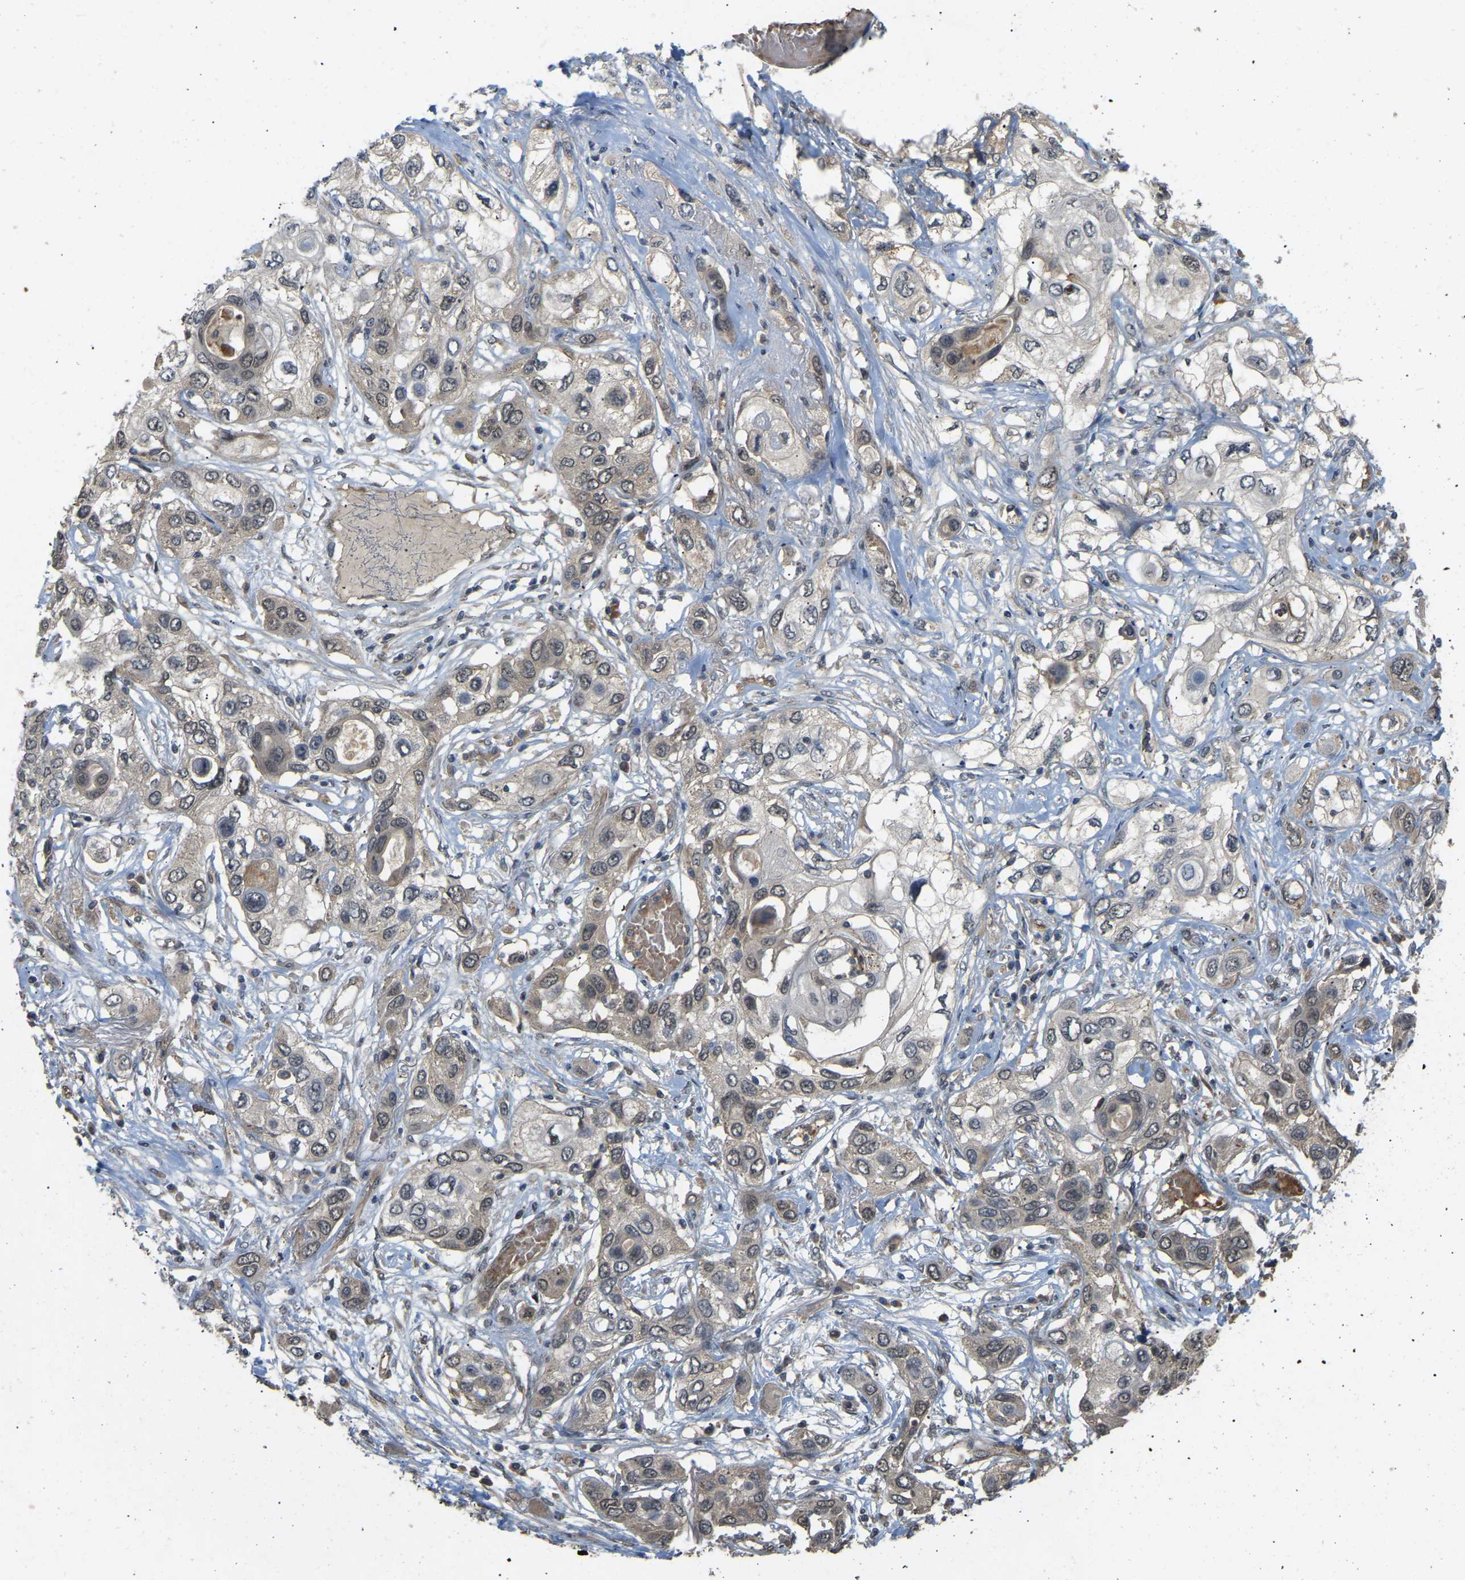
{"staining": {"intensity": "weak", "quantity": ">75%", "location": "cytoplasmic/membranous"}, "tissue": "lung cancer", "cell_type": "Tumor cells", "image_type": "cancer", "snomed": [{"axis": "morphology", "description": "Squamous cell carcinoma, NOS"}, {"axis": "topography", "description": "Lung"}], "caption": "A high-resolution histopathology image shows immunohistochemistry (IHC) staining of lung cancer (squamous cell carcinoma), which demonstrates weak cytoplasmic/membranous positivity in approximately >75% of tumor cells.", "gene": "LIMK2", "patient": {"sex": "male", "age": 71}}